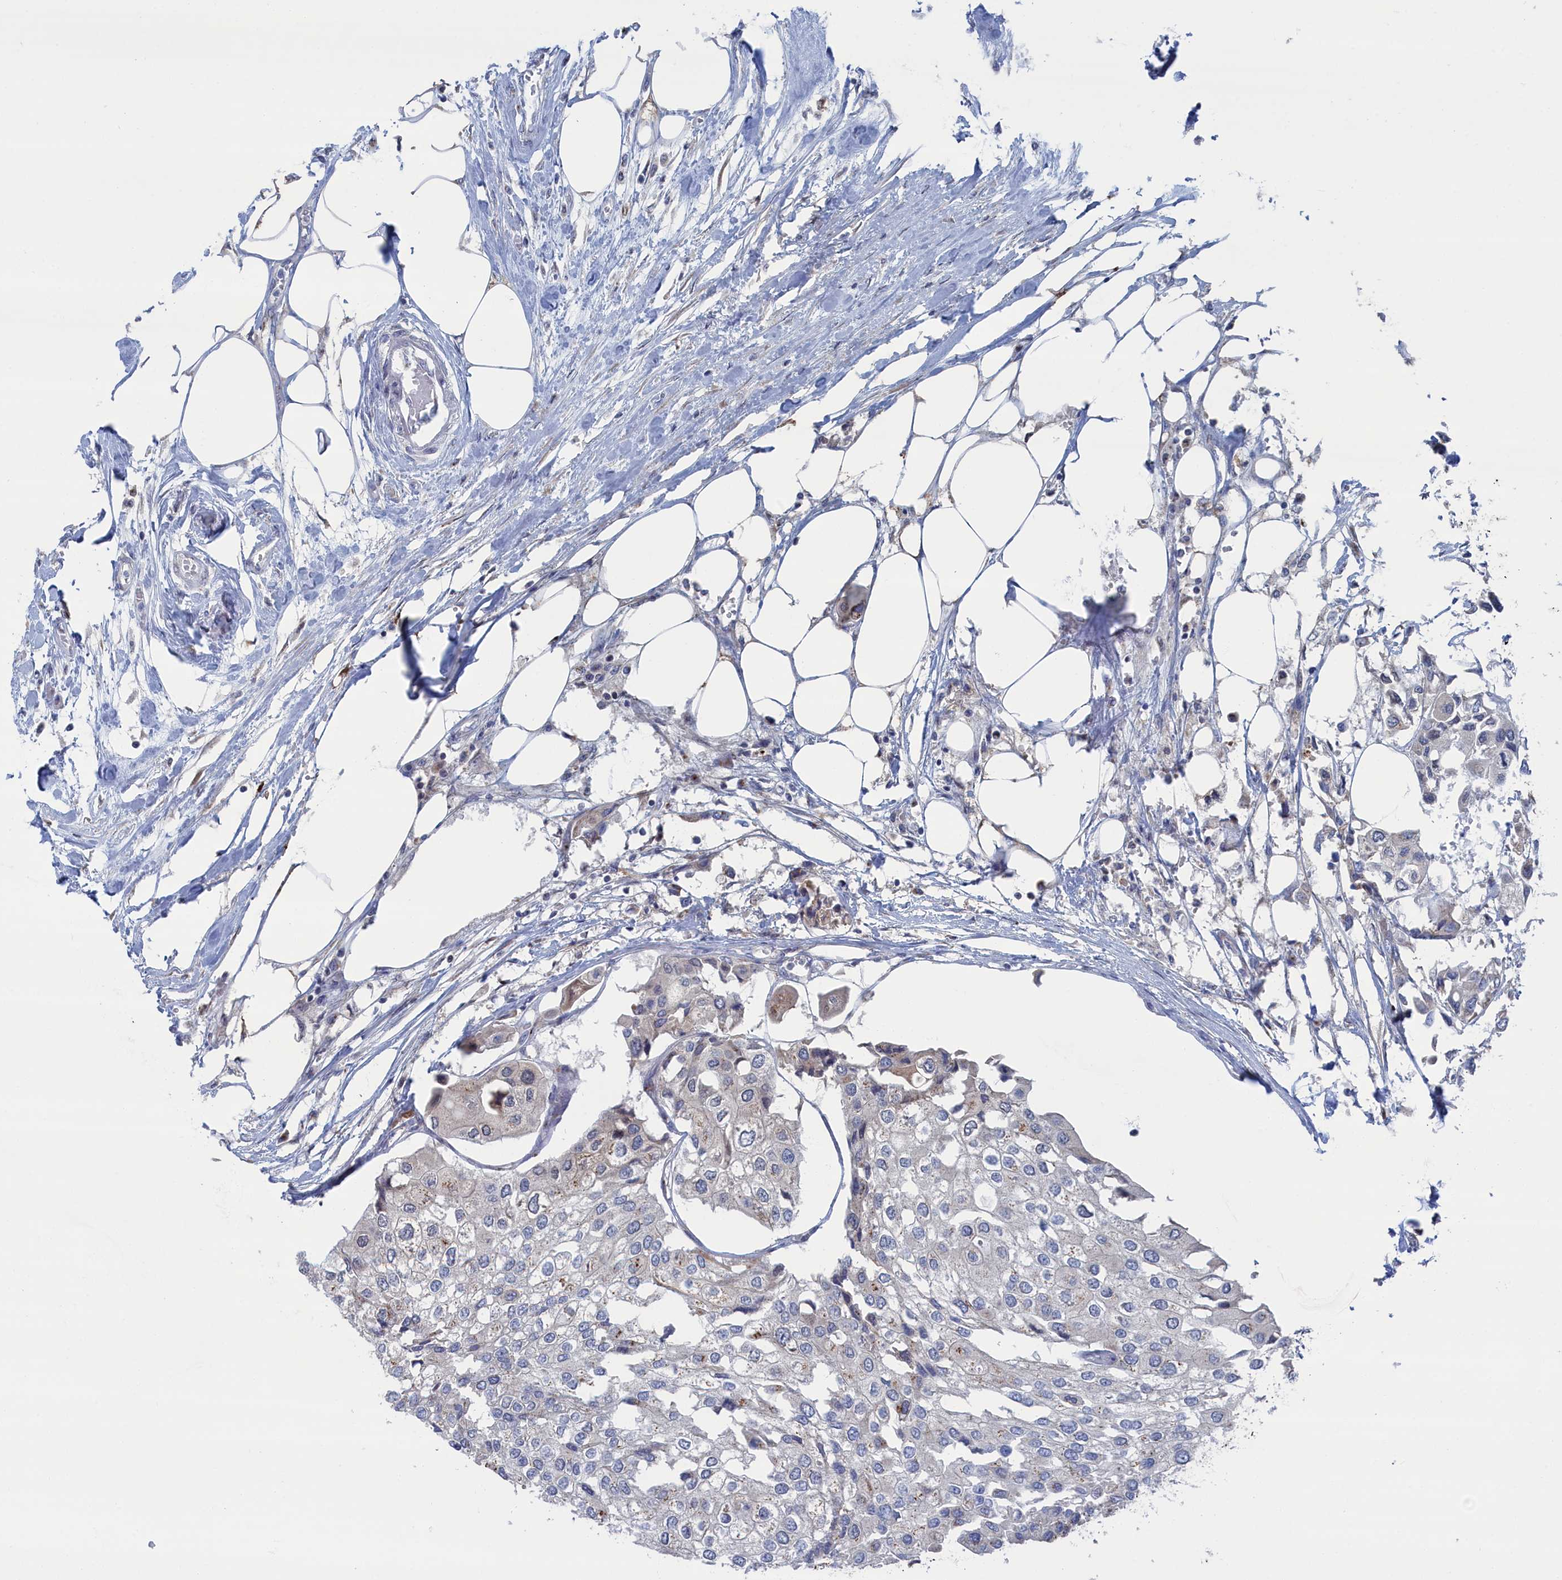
{"staining": {"intensity": "negative", "quantity": "none", "location": "none"}, "tissue": "urothelial cancer", "cell_type": "Tumor cells", "image_type": "cancer", "snomed": [{"axis": "morphology", "description": "Urothelial carcinoma, High grade"}, {"axis": "topography", "description": "Urinary bladder"}], "caption": "The IHC image has no significant positivity in tumor cells of urothelial cancer tissue.", "gene": "IRX1", "patient": {"sex": "male", "age": 64}}